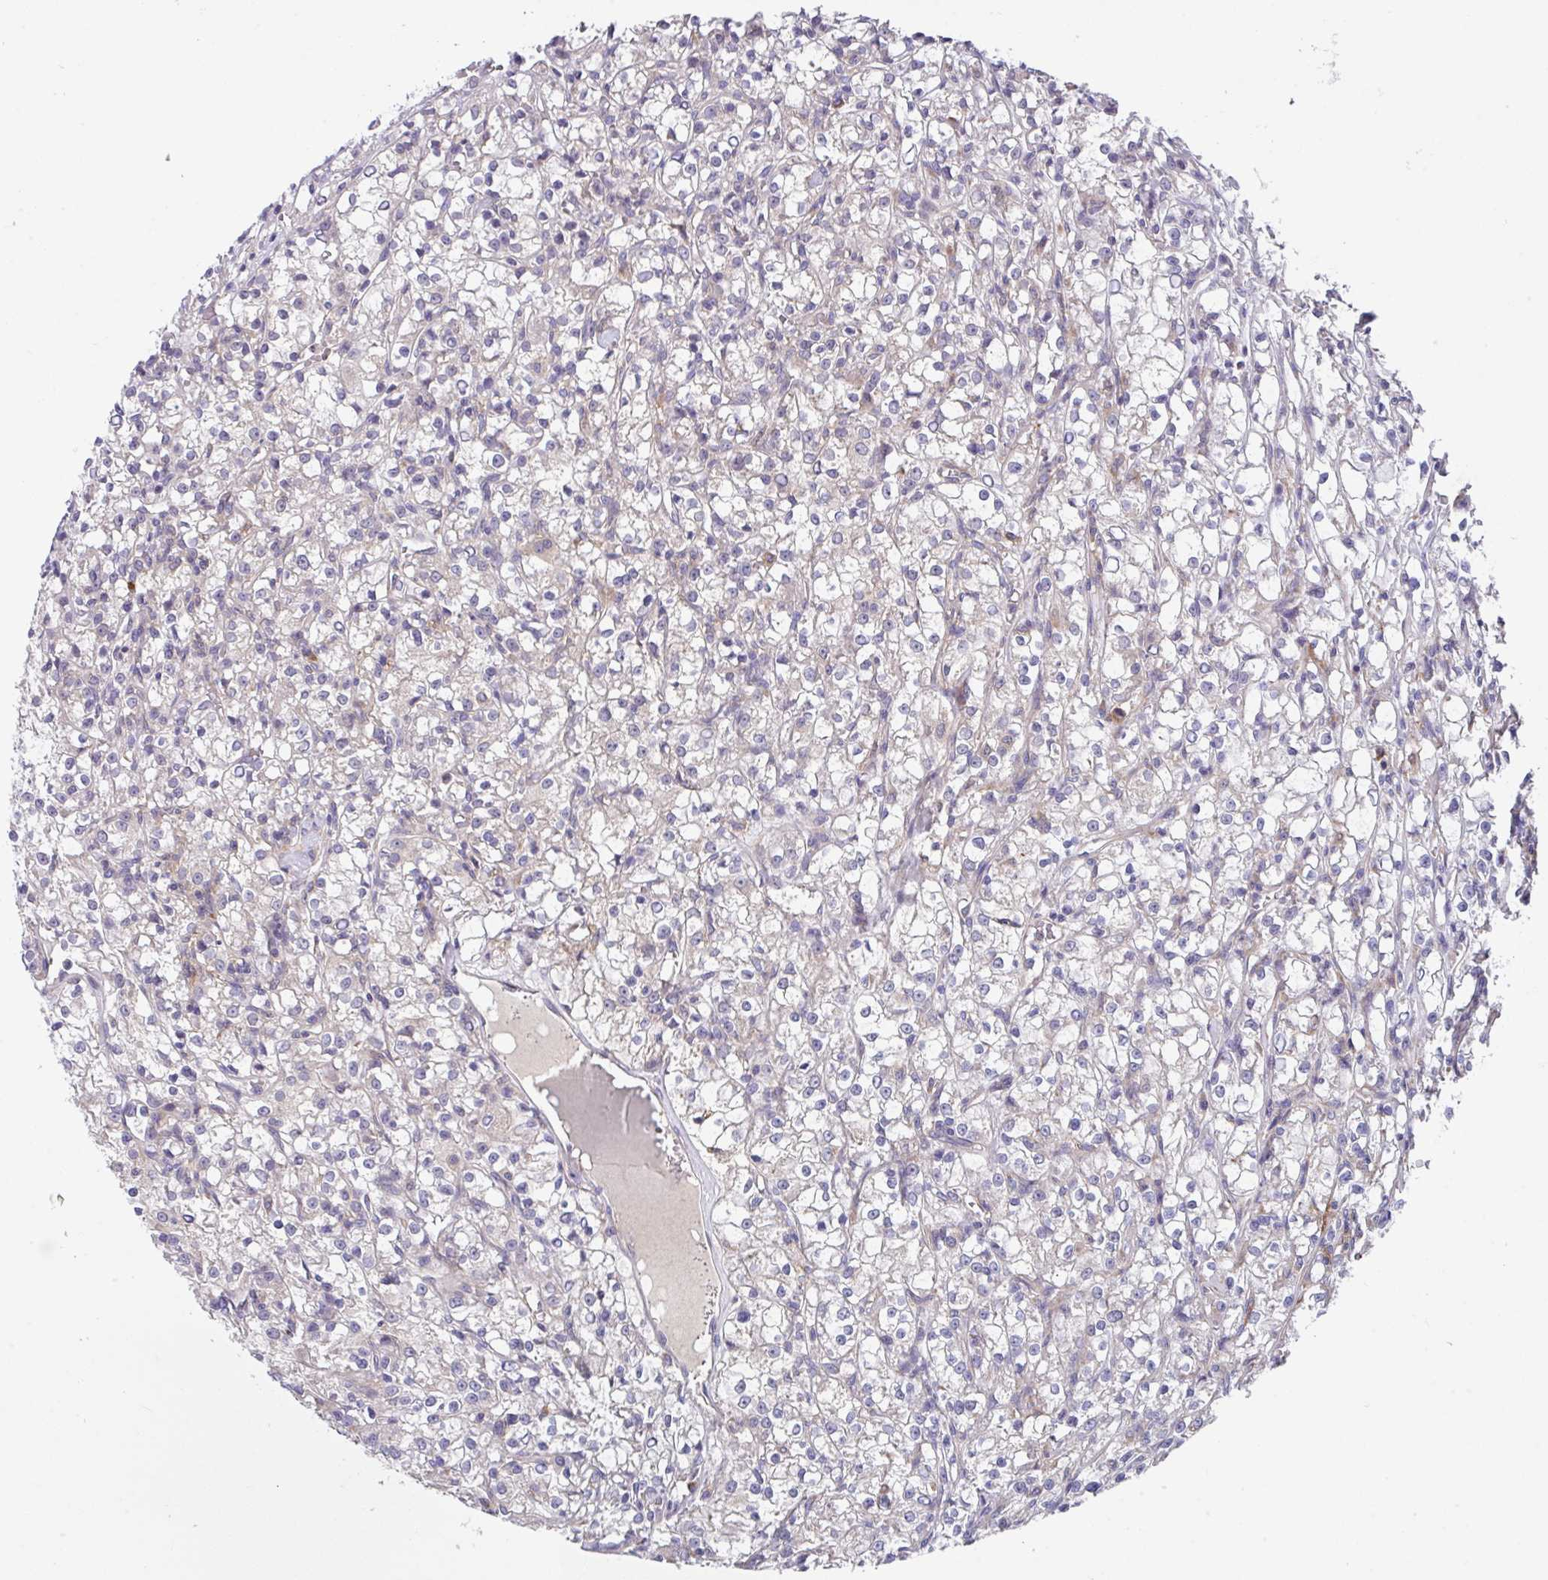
{"staining": {"intensity": "negative", "quantity": "none", "location": "none"}, "tissue": "renal cancer", "cell_type": "Tumor cells", "image_type": "cancer", "snomed": [{"axis": "morphology", "description": "Adenocarcinoma, NOS"}, {"axis": "topography", "description": "Kidney"}], "caption": "Immunohistochemistry (IHC) histopathology image of human renal cancer stained for a protein (brown), which demonstrates no positivity in tumor cells.", "gene": "EIF4B", "patient": {"sex": "female", "age": 59}}